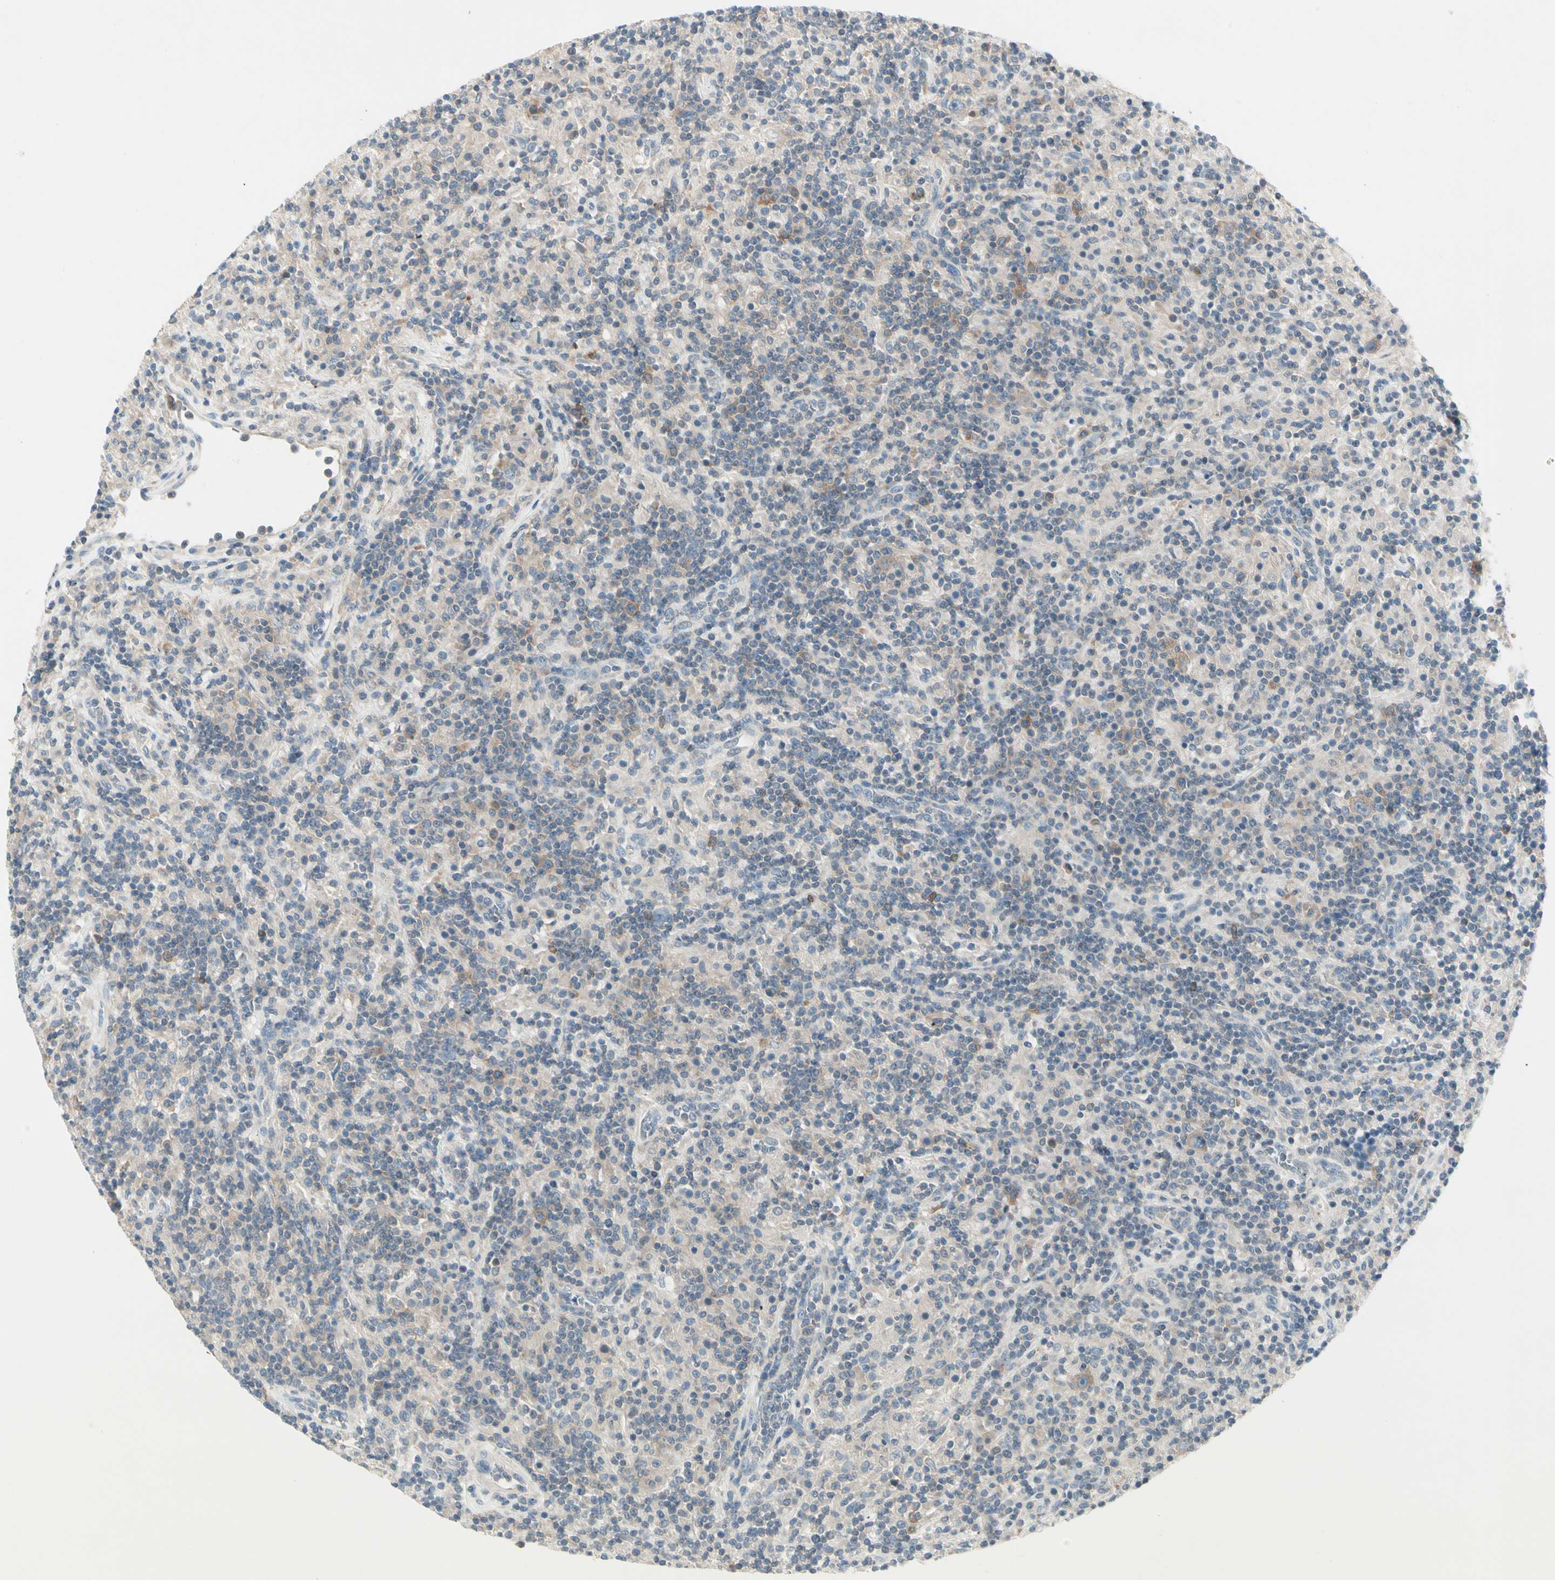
{"staining": {"intensity": "weak", "quantity": "<25%", "location": "cytoplasmic/membranous"}, "tissue": "lymphoma", "cell_type": "Tumor cells", "image_type": "cancer", "snomed": [{"axis": "morphology", "description": "Hodgkin's disease, NOS"}, {"axis": "topography", "description": "Lymph node"}], "caption": "Tumor cells are negative for protein expression in human lymphoma.", "gene": "IL1R1", "patient": {"sex": "male", "age": 70}}